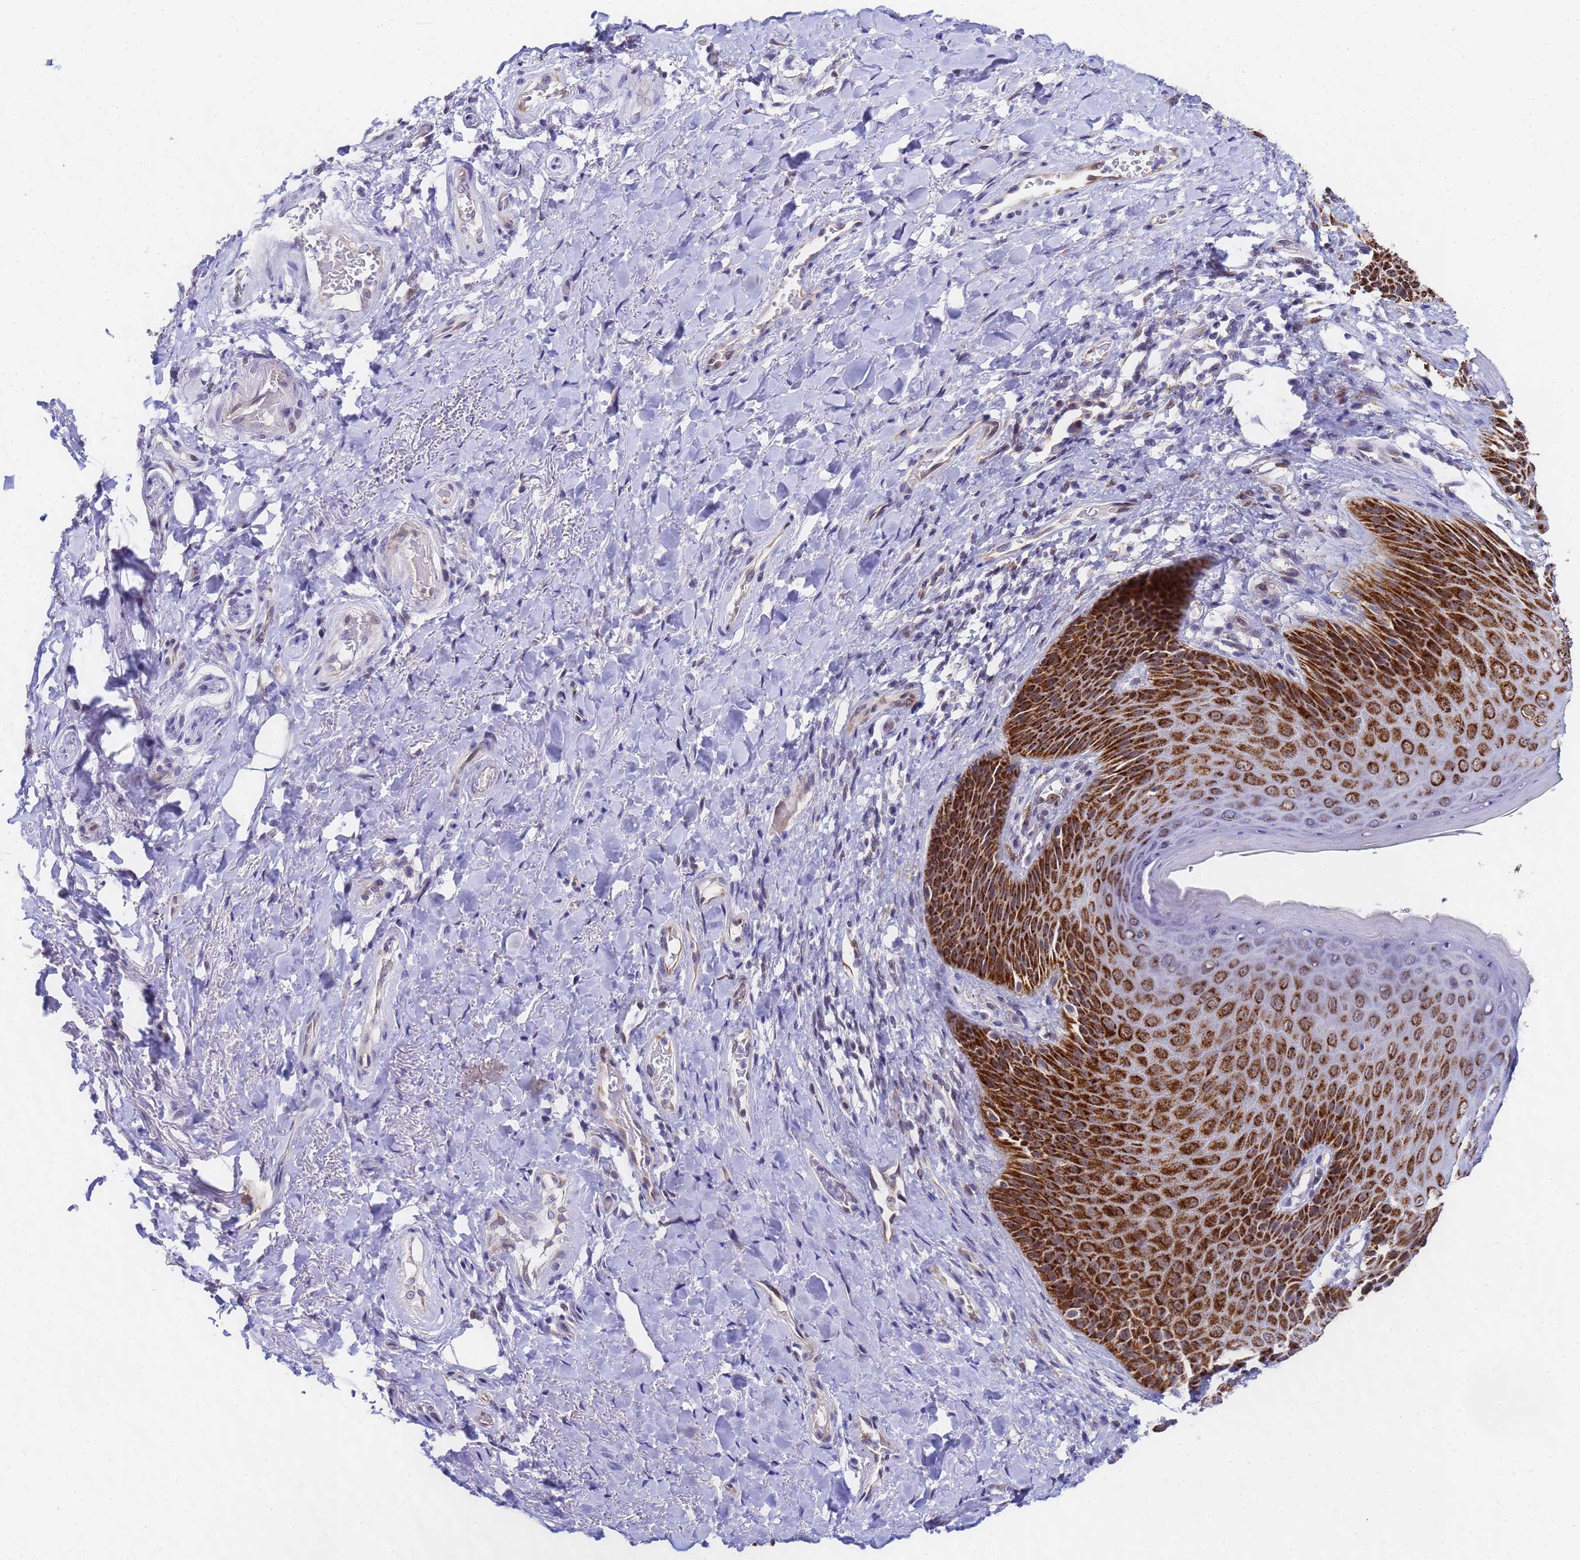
{"staining": {"intensity": "strong", "quantity": ">75%", "location": "cytoplasmic/membranous"}, "tissue": "skin", "cell_type": "Epidermal cells", "image_type": "normal", "snomed": [{"axis": "morphology", "description": "Normal tissue, NOS"}, {"axis": "topography", "description": "Anal"}], "caption": "Immunohistochemistry (IHC) (DAB (3,3'-diaminobenzidine)) staining of normal skin shows strong cytoplasmic/membranous protein staining in about >75% of epidermal cells. (IHC, brightfield microscopy, high magnification).", "gene": "CKMT1A", "patient": {"sex": "female", "age": 89}}